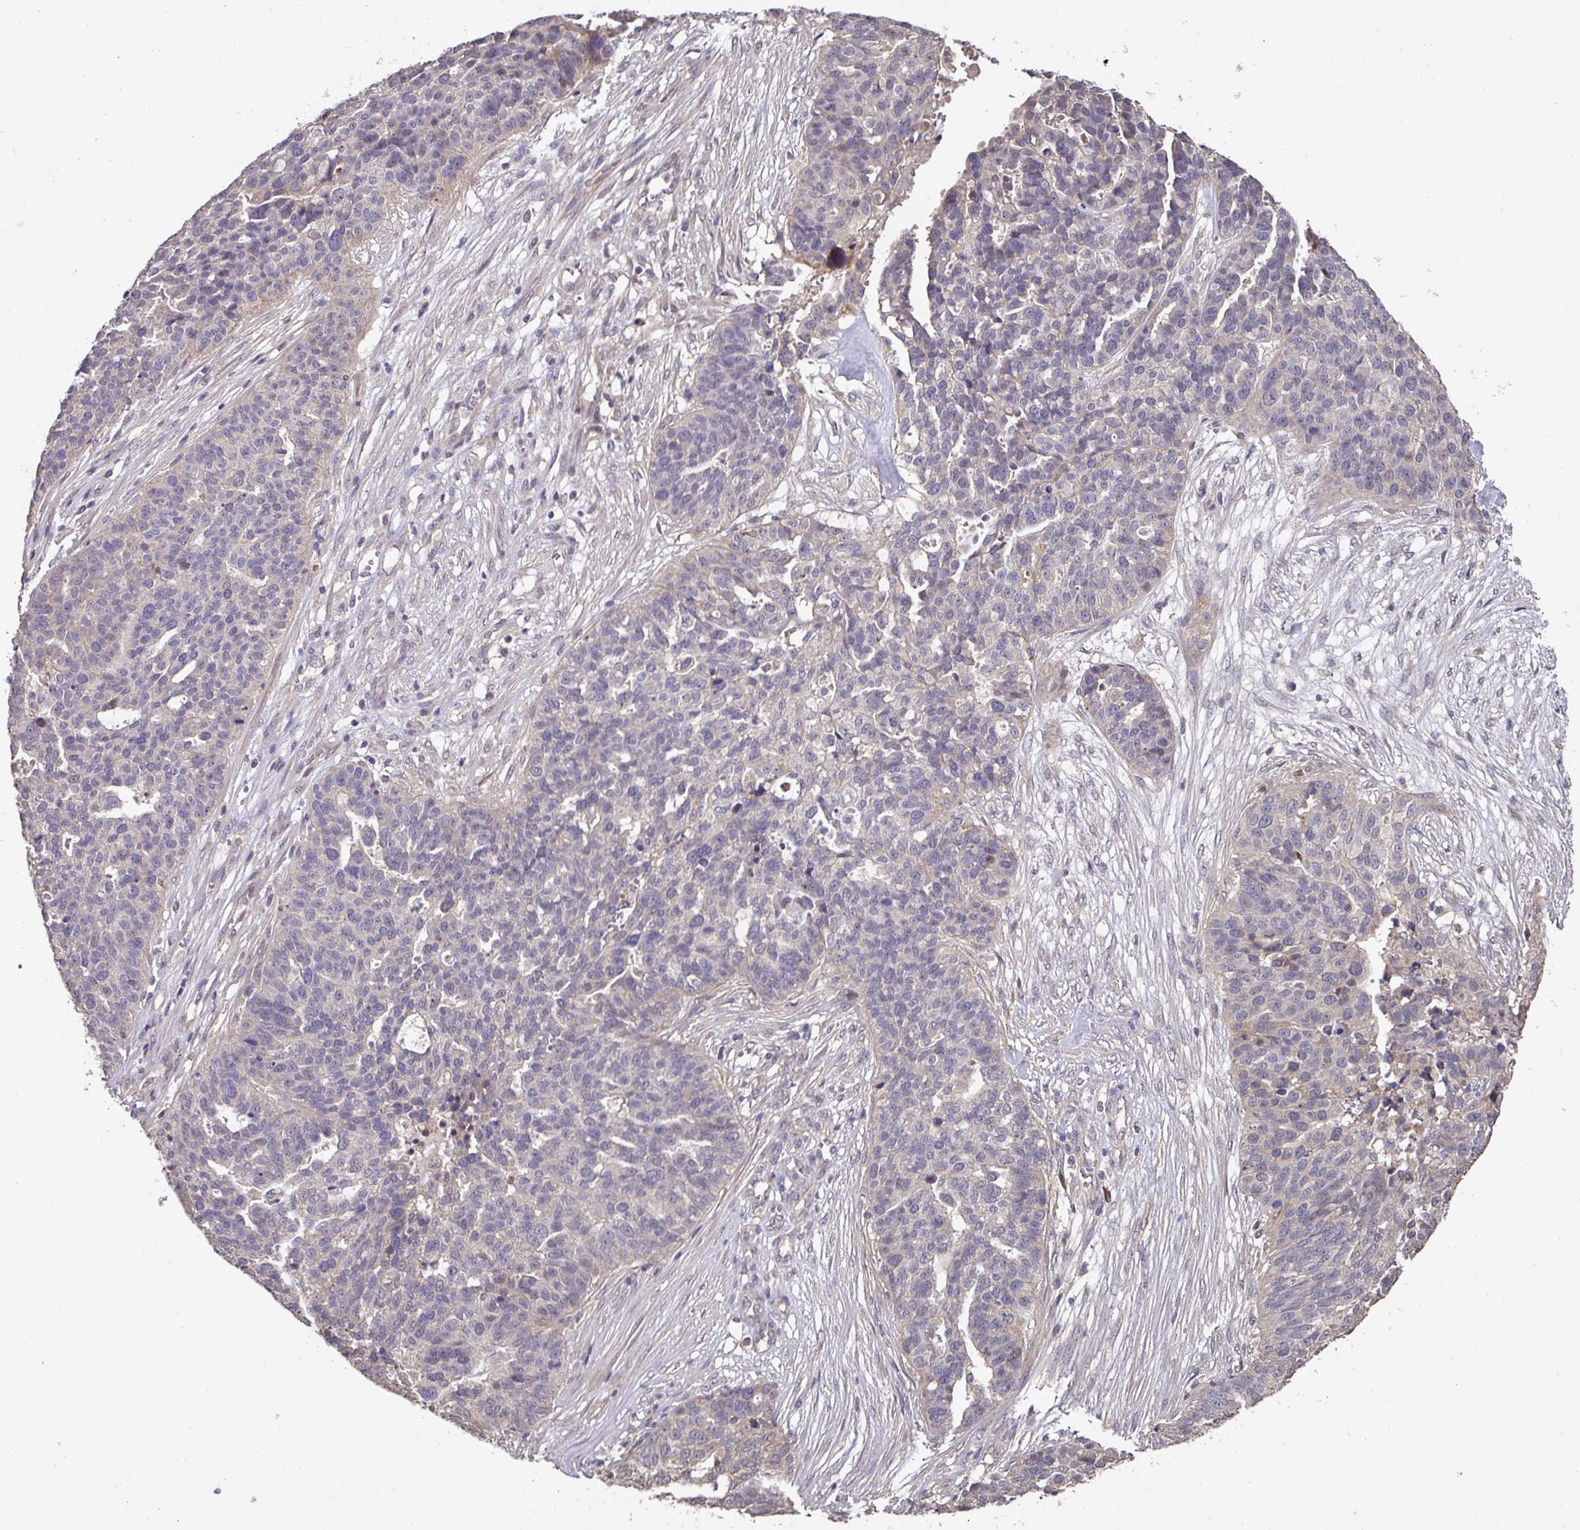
{"staining": {"intensity": "negative", "quantity": "none", "location": "none"}, "tissue": "ovarian cancer", "cell_type": "Tumor cells", "image_type": "cancer", "snomed": [{"axis": "morphology", "description": "Cystadenocarcinoma, serous, NOS"}, {"axis": "topography", "description": "Ovary"}], "caption": "A micrograph of human ovarian serous cystadenocarcinoma is negative for staining in tumor cells.", "gene": "ACVR2B", "patient": {"sex": "female", "age": 59}}